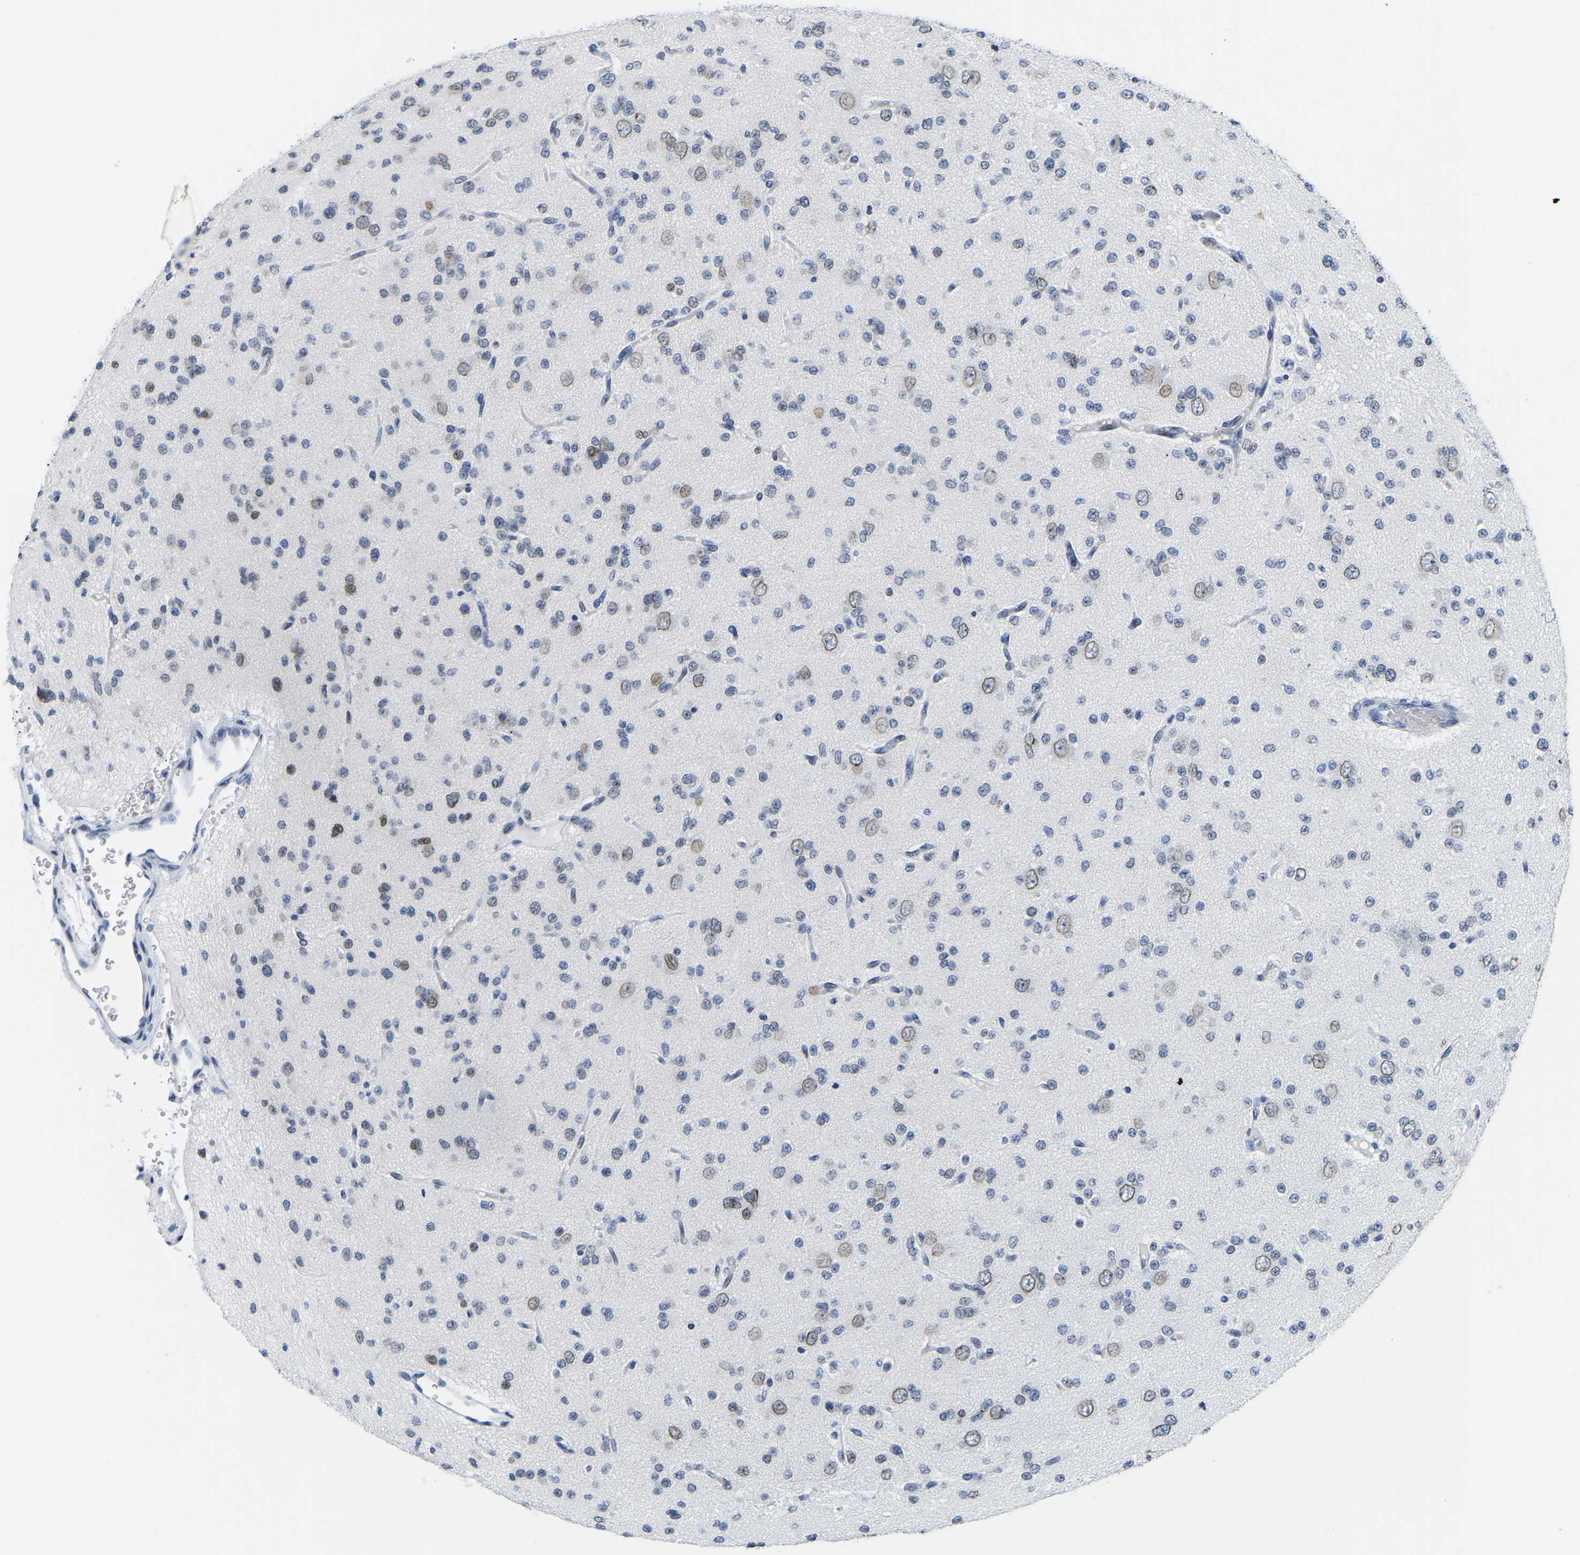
{"staining": {"intensity": "weak", "quantity": "<25%", "location": "nuclear"}, "tissue": "glioma", "cell_type": "Tumor cells", "image_type": "cancer", "snomed": [{"axis": "morphology", "description": "Glioma, malignant, Low grade"}, {"axis": "topography", "description": "Brain"}], "caption": "Low-grade glioma (malignant) was stained to show a protein in brown. There is no significant positivity in tumor cells. (Stains: DAB IHC with hematoxylin counter stain, Microscopy: brightfield microscopy at high magnification).", "gene": "UPK3A", "patient": {"sex": "male", "age": 38}}